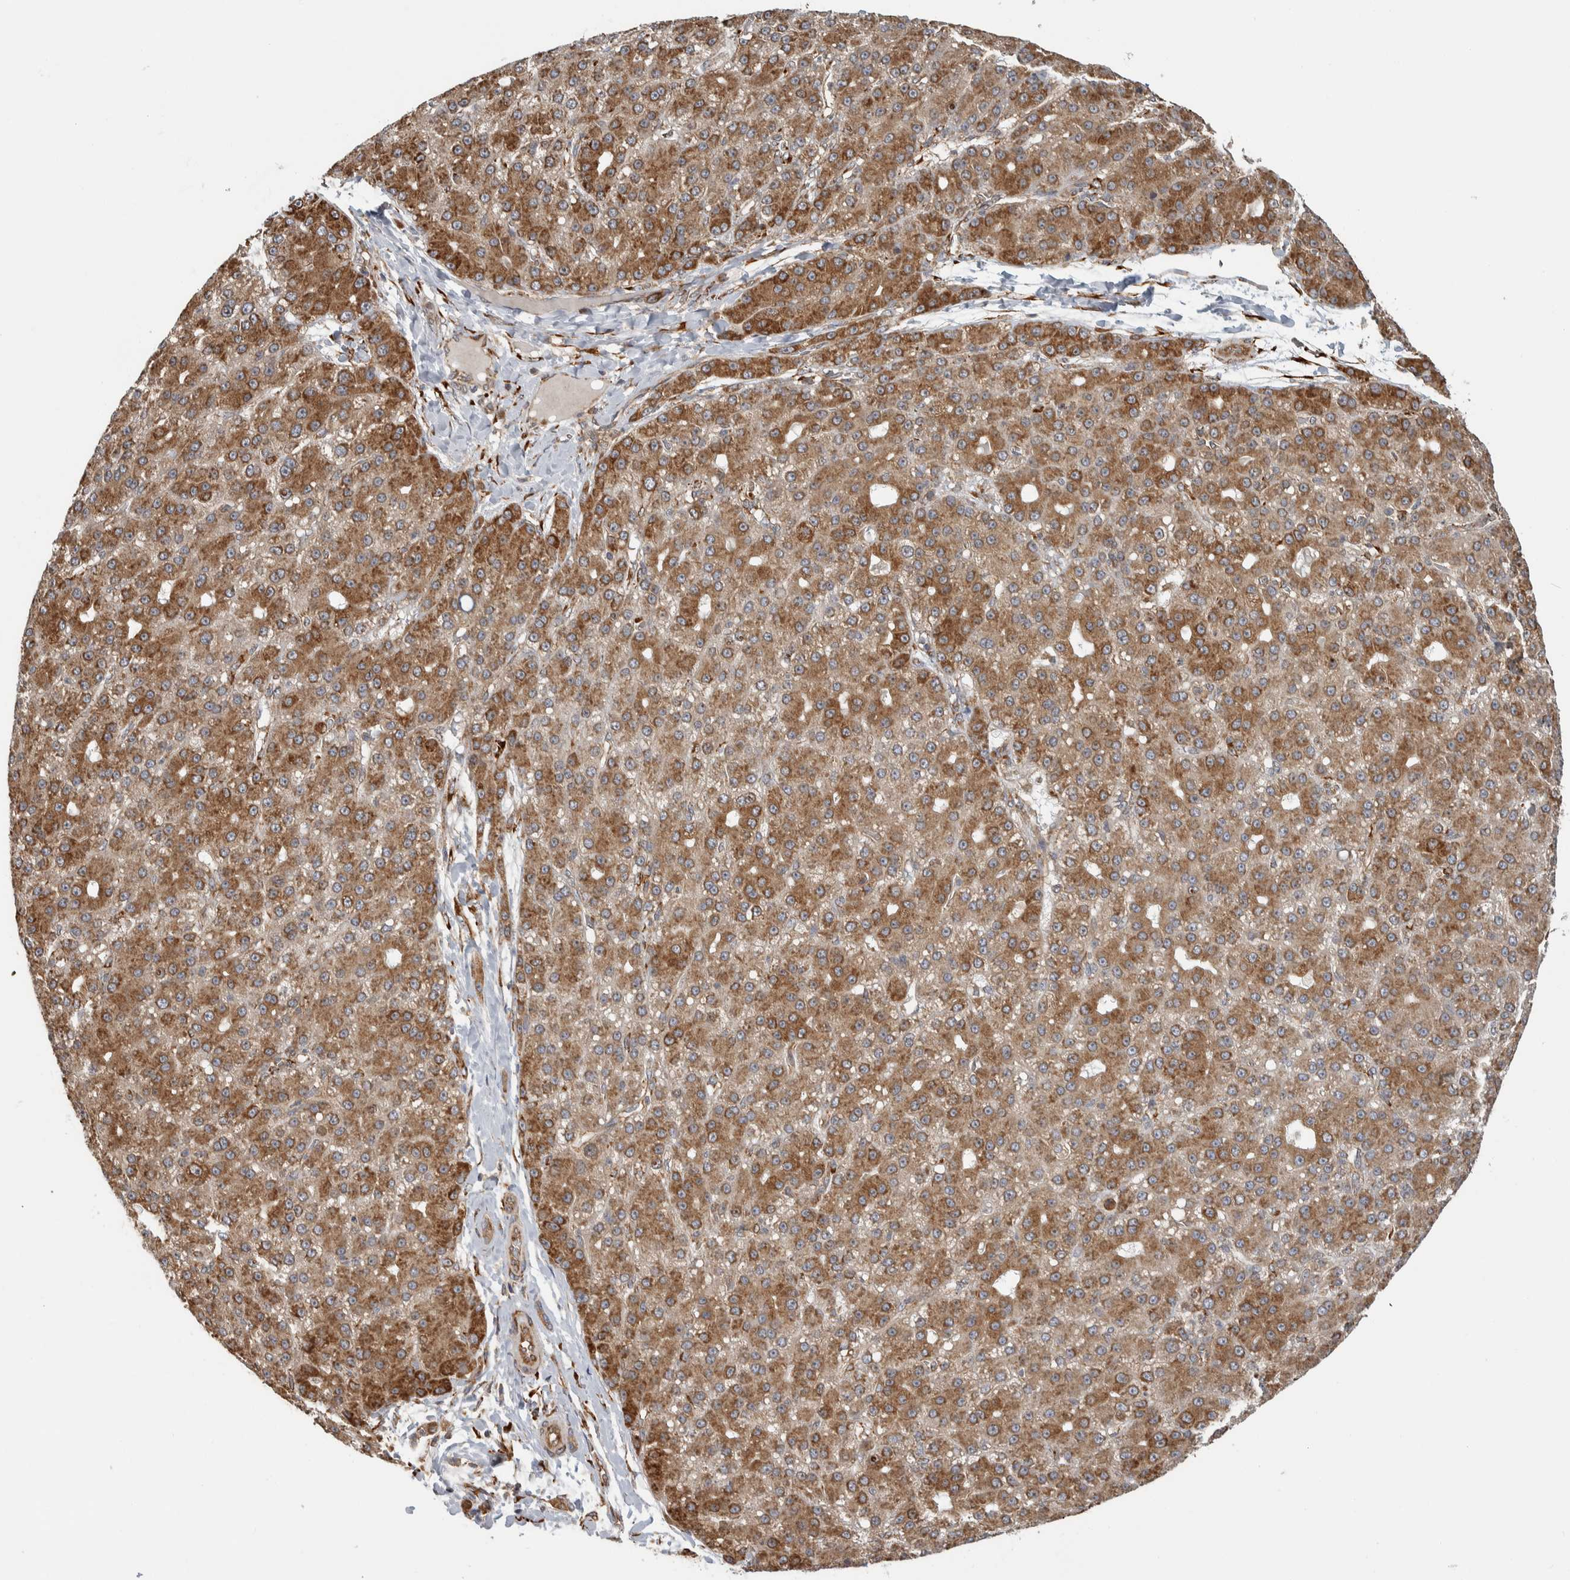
{"staining": {"intensity": "moderate", "quantity": ">75%", "location": "cytoplasmic/membranous"}, "tissue": "liver cancer", "cell_type": "Tumor cells", "image_type": "cancer", "snomed": [{"axis": "morphology", "description": "Carcinoma, Hepatocellular, NOS"}, {"axis": "topography", "description": "Liver"}], "caption": "IHC (DAB) staining of liver hepatocellular carcinoma reveals moderate cytoplasmic/membranous protein staining in about >75% of tumor cells.", "gene": "EIF3H", "patient": {"sex": "male", "age": 67}}